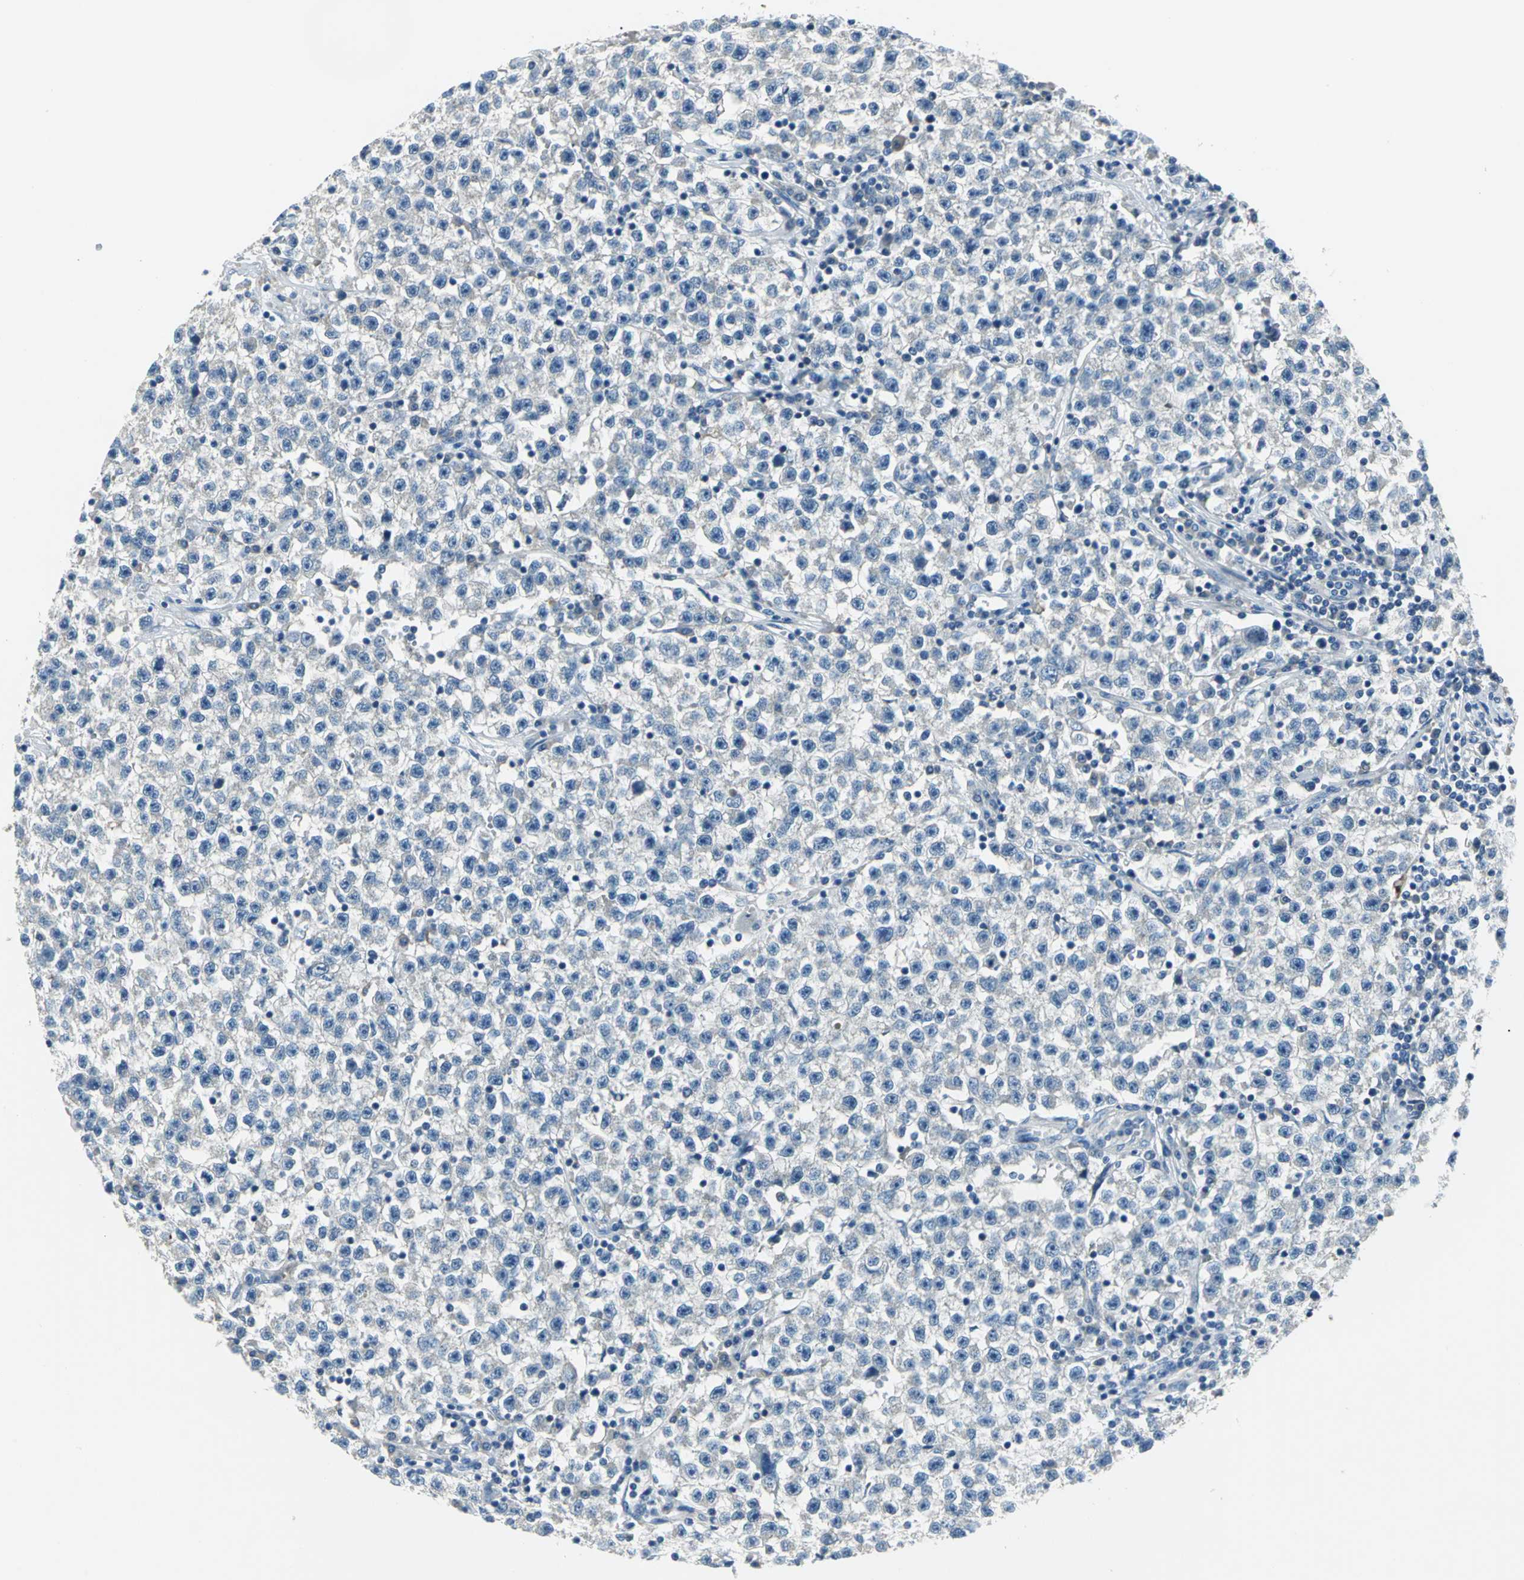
{"staining": {"intensity": "negative", "quantity": "none", "location": "none"}, "tissue": "testis cancer", "cell_type": "Tumor cells", "image_type": "cancer", "snomed": [{"axis": "morphology", "description": "Seminoma, NOS"}, {"axis": "topography", "description": "Testis"}], "caption": "Tumor cells show no significant expression in testis cancer (seminoma). The staining is performed using DAB brown chromogen with nuclei counter-stained in using hematoxylin.", "gene": "SLC16A7", "patient": {"sex": "male", "age": 22}}